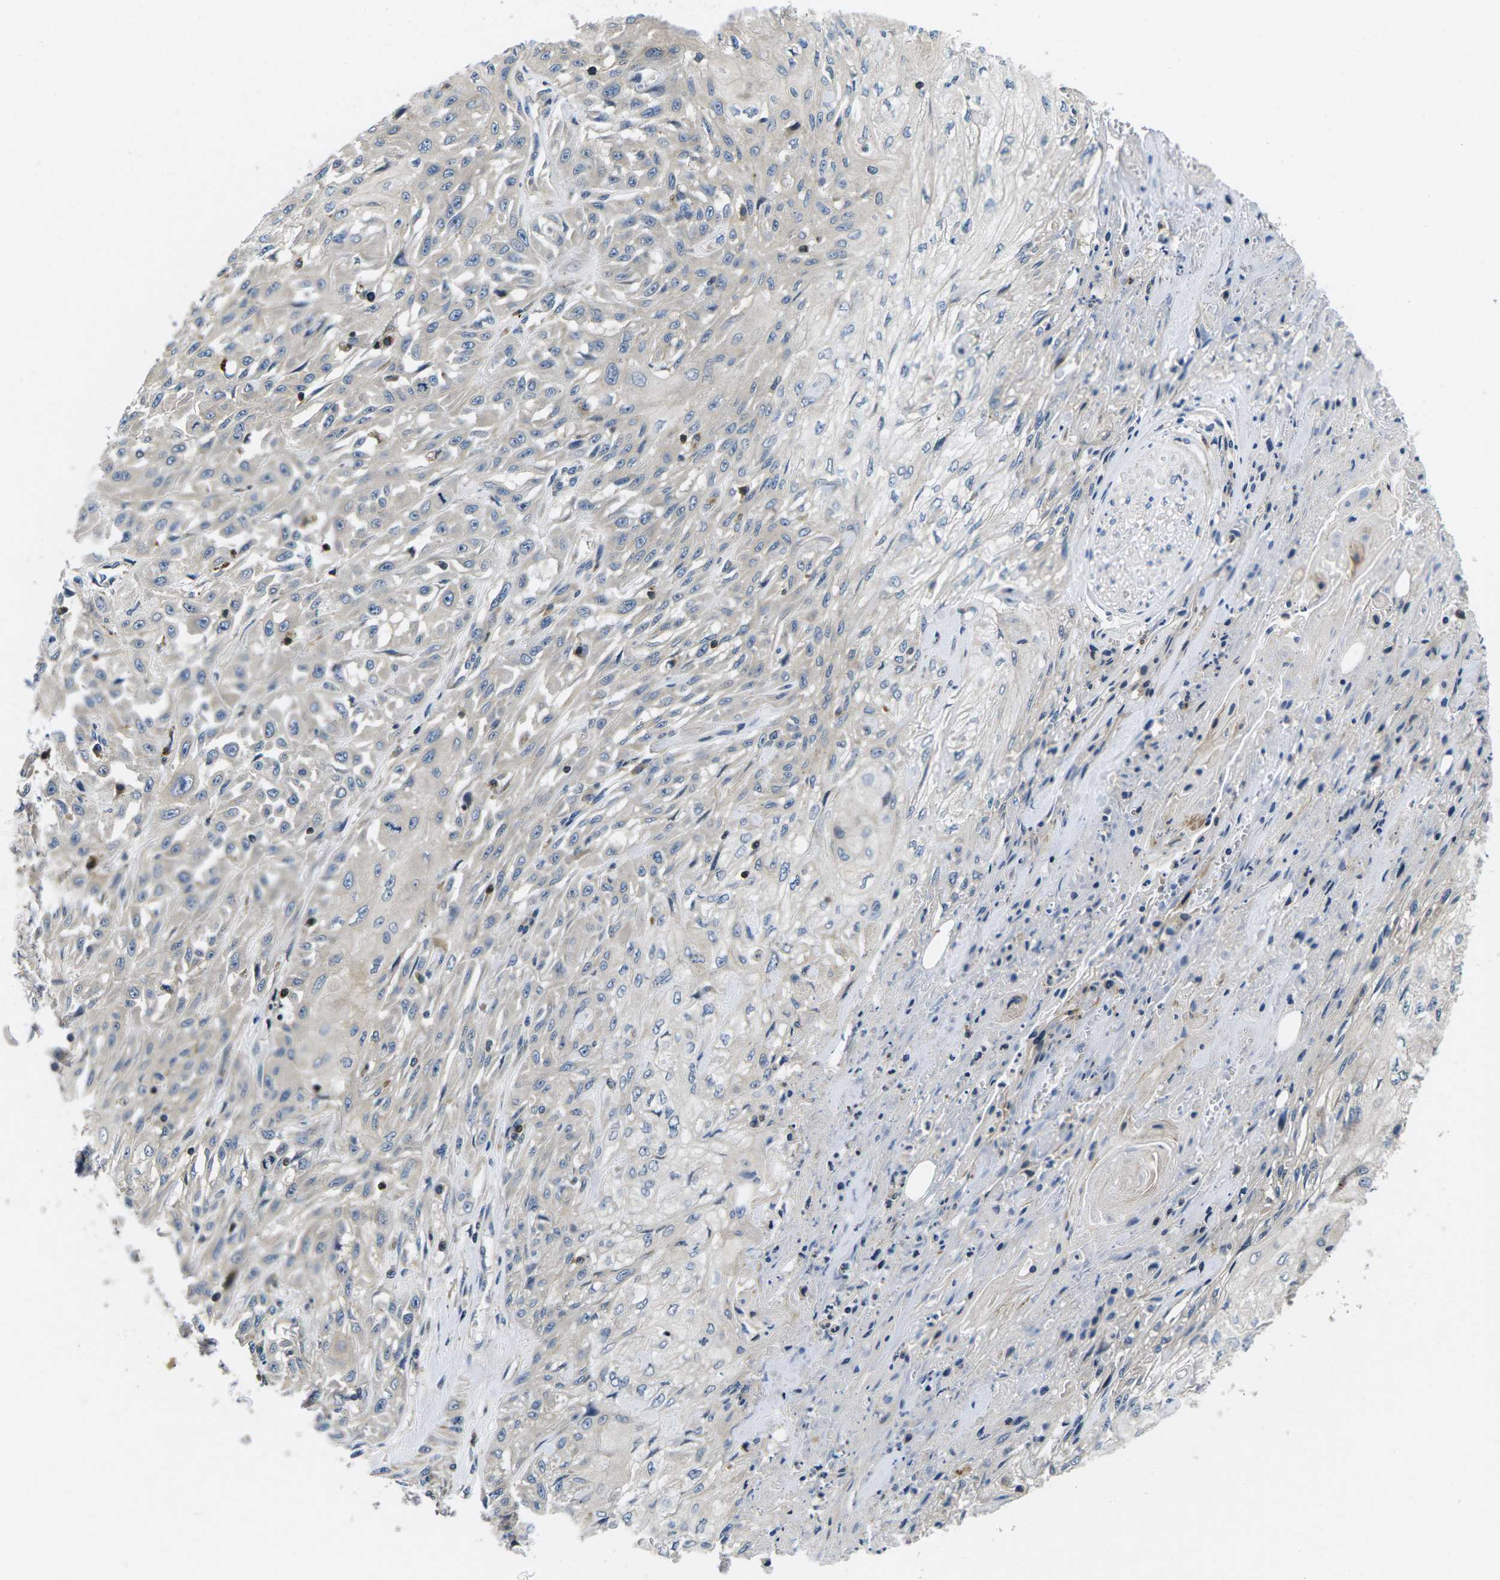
{"staining": {"intensity": "weak", "quantity": "<25%", "location": "cytoplasmic/membranous"}, "tissue": "skin cancer", "cell_type": "Tumor cells", "image_type": "cancer", "snomed": [{"axis": "morphology", "description": "Squamous cell carcinoma, NOS"}, {"axis": "morphology", "description": "Squamous cell carcinoma, metastatic, NOS"}, {"axis": "topography", "description": "Skin"}, {"axis": "topography", "description": "Lymph node"}], "caption": "DAB immunohistochemical staining of human skin cancer reveals no significant expression in tumor cells.", "gene": "PLCE1", "patient": {"sex": "male", "age": 75}}